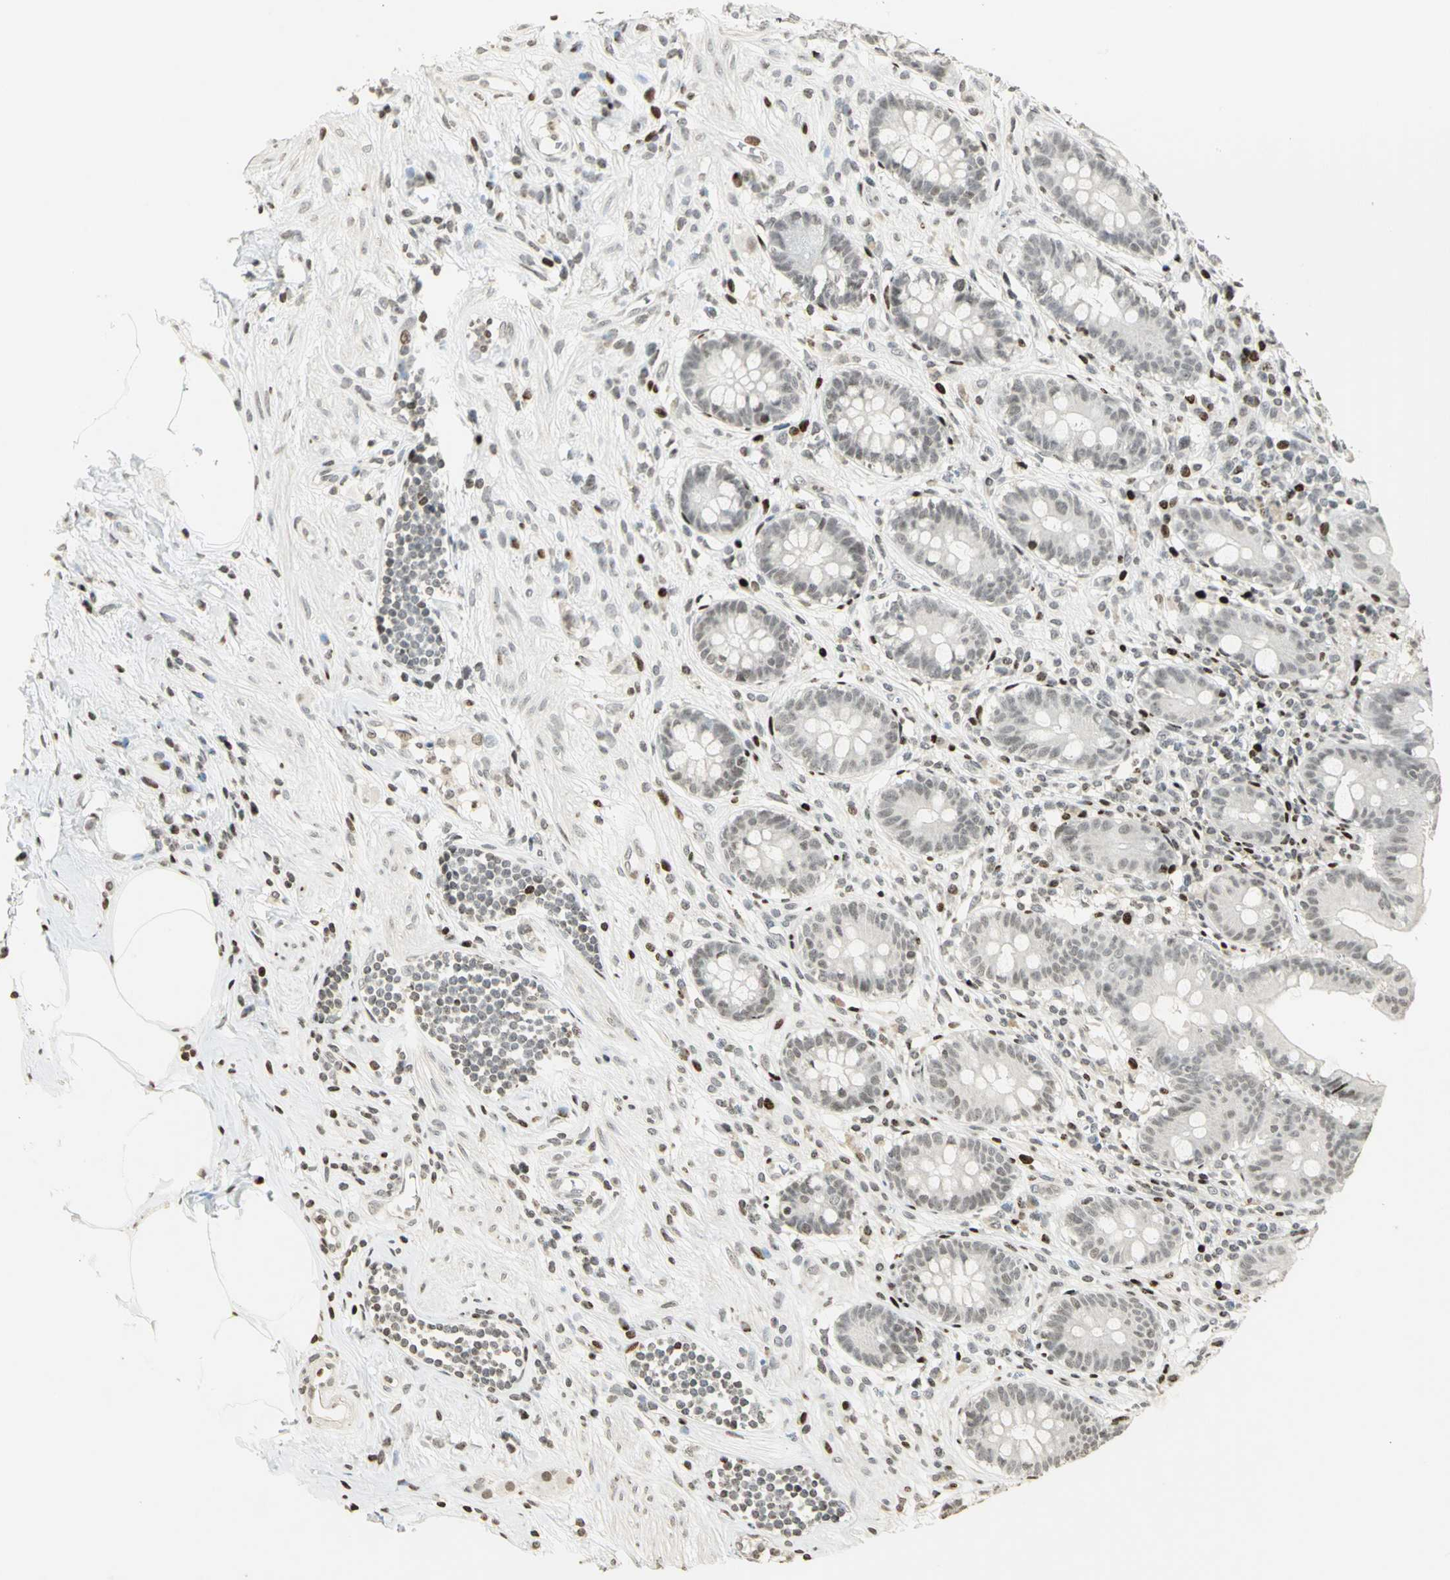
{"staining": {"intensity": "weak", "quantity": "<25%", "location": "nuclear"}, "tissue": "appendix", "cell_type": "Glandular cells", "image_type": "normal", "snomed": [{"axis": "morphology", "description": "Normal tissue, NOS"}, {"axis": "topography", "description": "Appendix"}], "caption": "Glandular cells show no significant positivity in unremarkable appendix. Brightfield microscopy of IHC stained with DAB (brown) and hematoxylin (blue), captured at high magnification.", "gene": "KDM1A", "patient": {"sex": "female", "age": 50}}